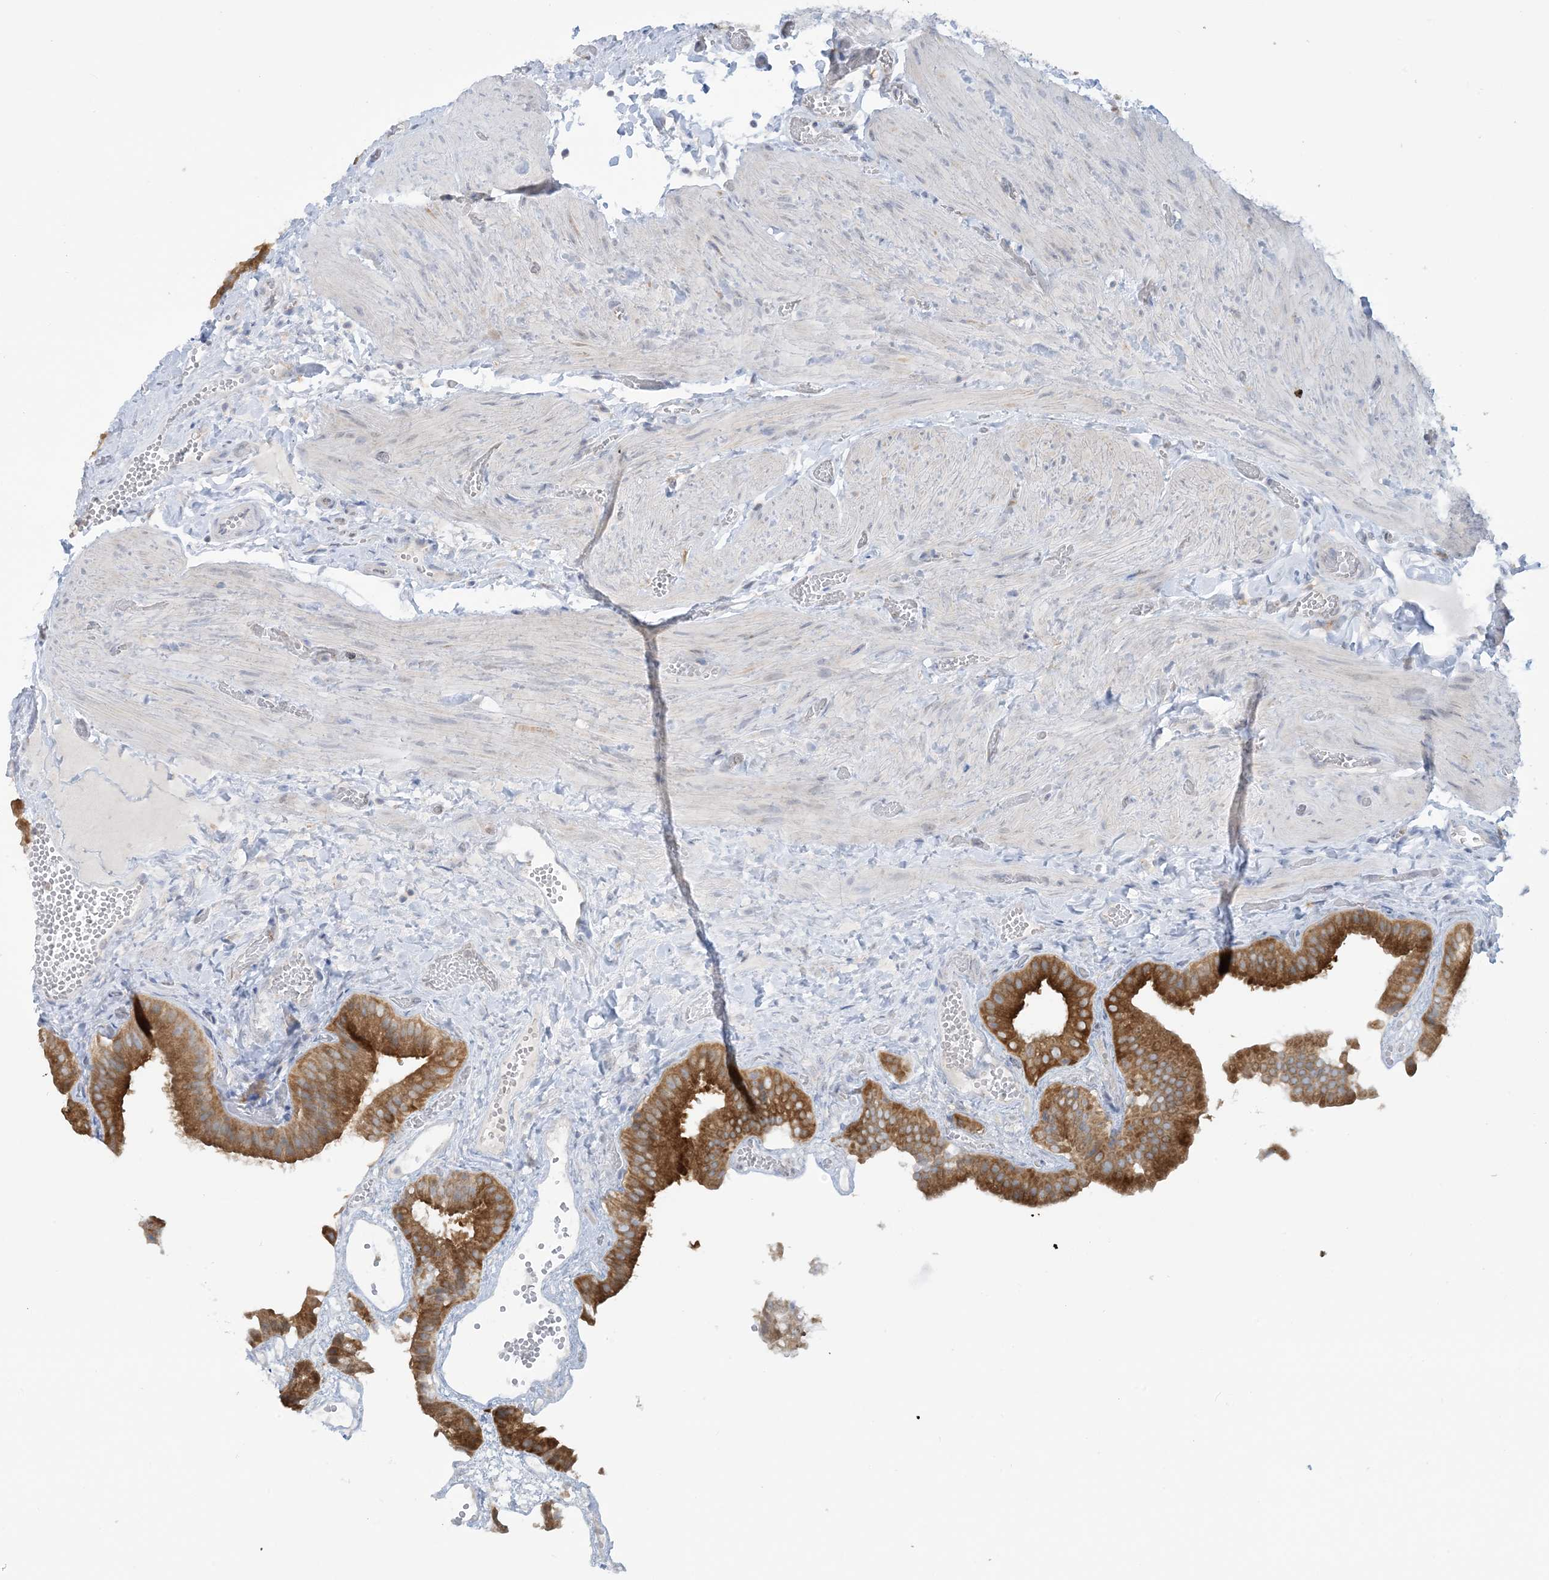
{"staining": {"intensity": "moderate", "quantity": ">75%", "location": "cytoplasmic/membranous"}, "tissue": "gallbladder", "cell_type": "Glandular cells", "image_type": "normal", "snomed": [{"axis": "morphology", "description": "Normal tissue, NOS"}, {"axis": "topography", "description": "Gallbladder"}], "caption": "Protein analysis of unremarkable gallbladder displays moderate cytoplasmic/membranous expression in about >75% of glandular cells.", "gene": "MRPS18A", "patient": {"sex": "female", "age": 64}}